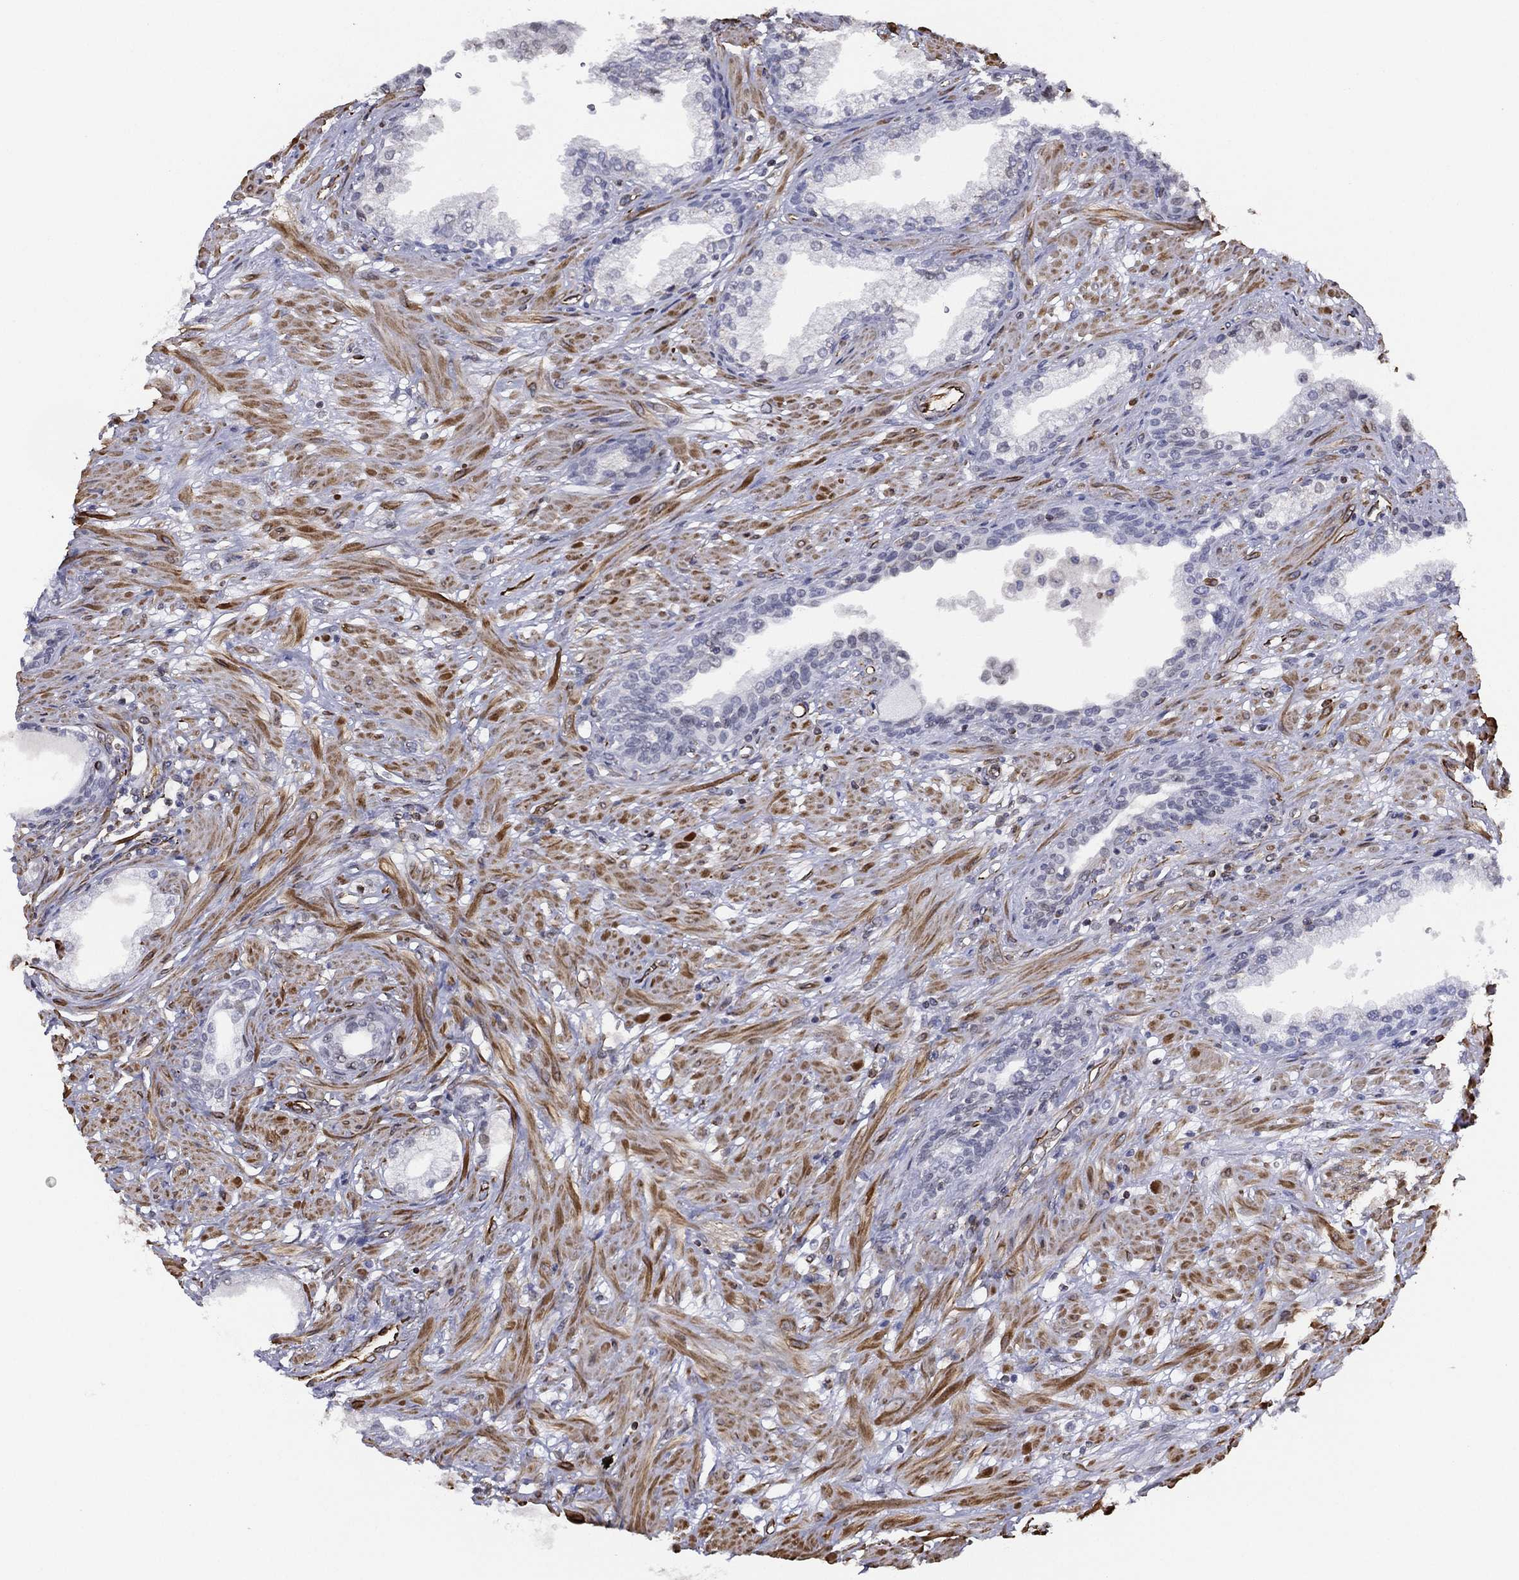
{"staining": {"intensity": "negative", "quantity": "none", "location": "none"}, "tissue": "prostate", "cell_type": "Glandular cells", "image_type": "normal", "snomed": [{"axis": "morphology", "description": "Normal tissue, NOS"}, {"axis": "topography", "description": "Prostate"}], "caption": "High magnification brightfield microscopy of benign prostate stained with DAB (brown) and counterstained with hematoxylin (blue): glandular cells show no significant positivity. (DAB immunohistochemistry (IHC), high magnification).", "gene": "MAS1", "patient": {"sex": "male", "age": 63}}